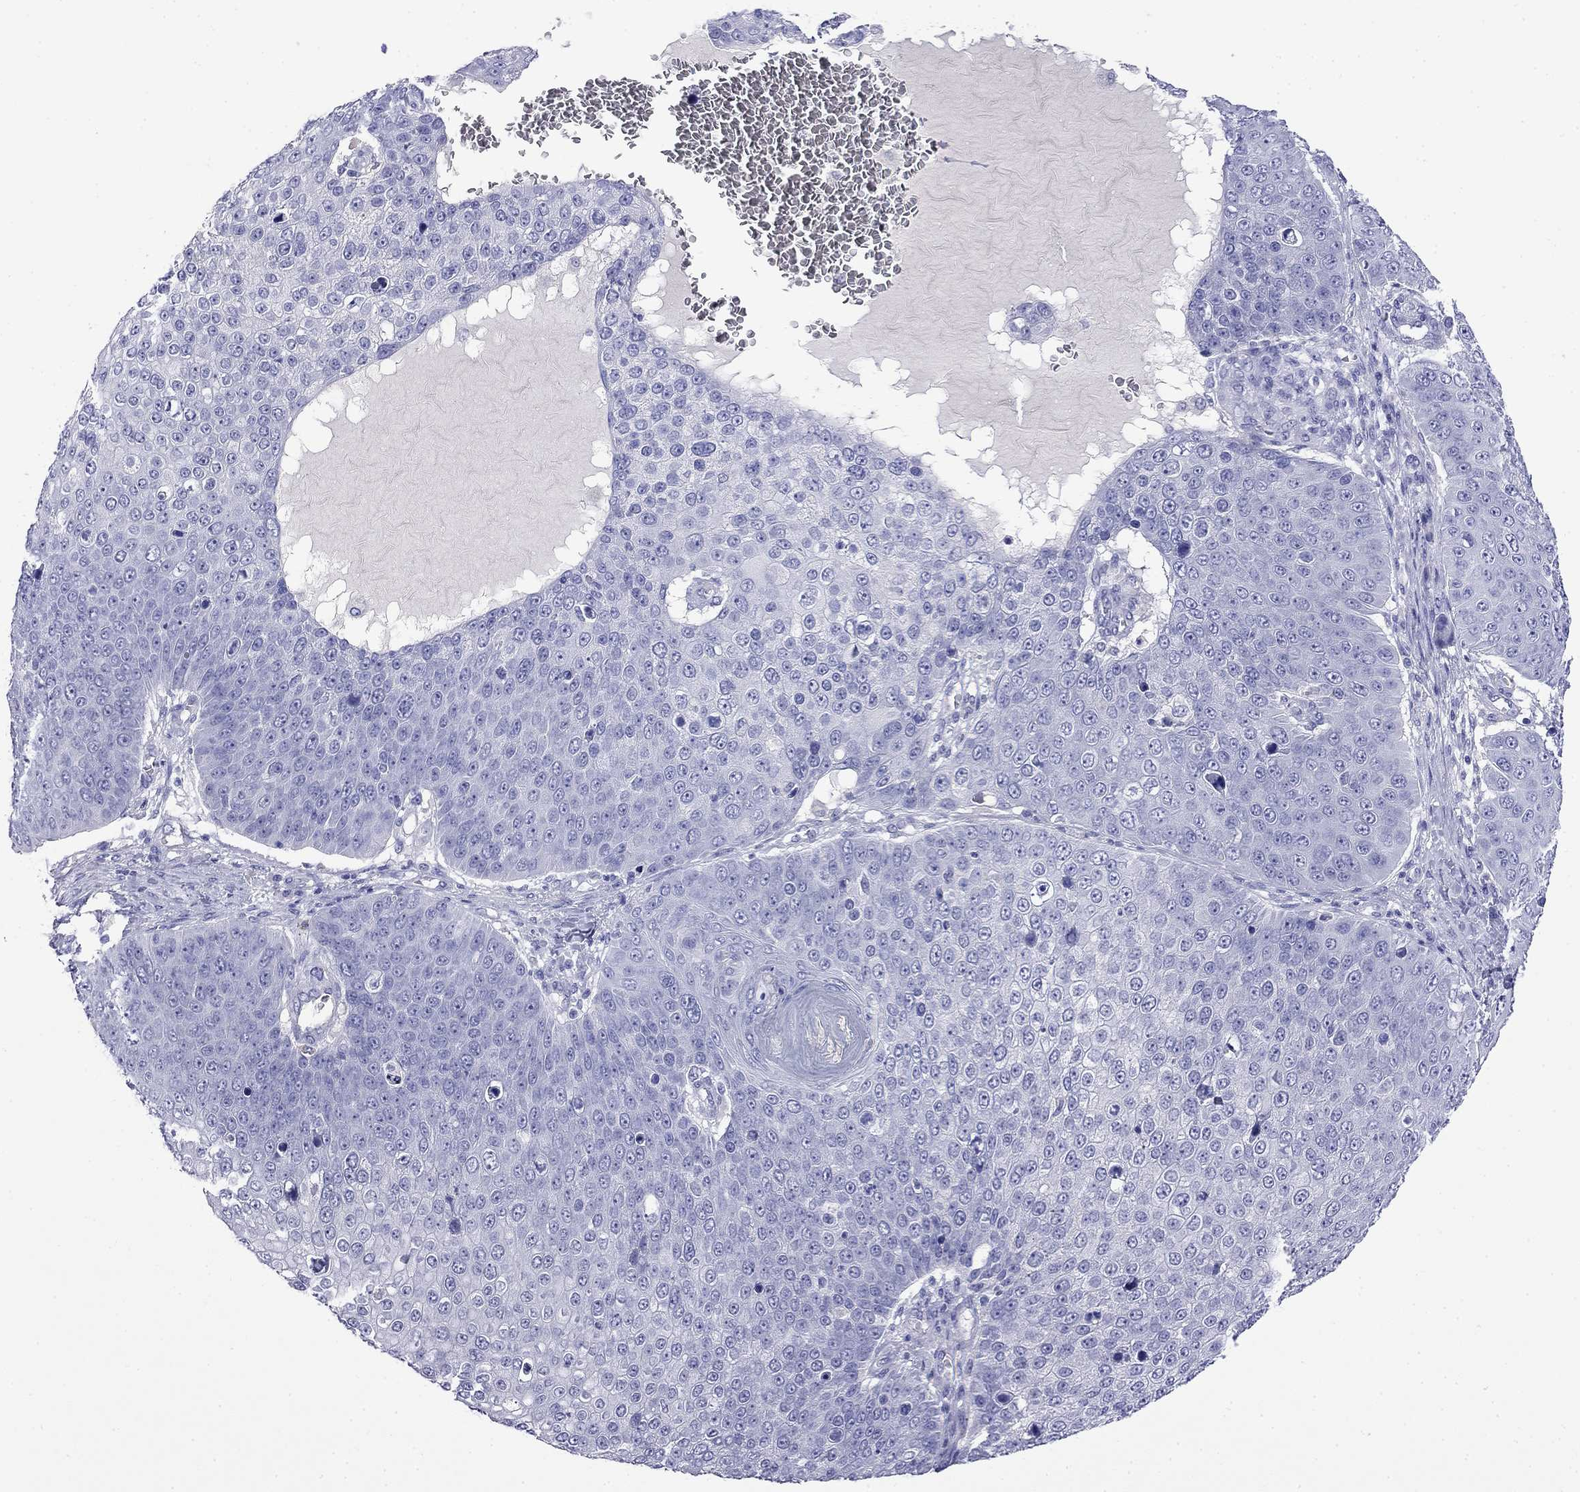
{"staining": {"intensity": "negative", "quantity": "none", "location": "none"}, "tissue": "skin cancer", "cell_type": "Tumor cells", "image_type": "cancer", "snomed": [{"axis": "morphology", "description": "Squamous cell carcinoma, NOS"}, {"axis": "topography", "description": "Skin"}], "caption": "High magnification brightfield microscopy of squamous cell carcinoma (skin) stained with DAB (brown) and counterstained with hematoxylin (blue): tumor cells show no significant staining.", "gene": "MYO15A", "patient": {"sex": "male", "age": 71}}